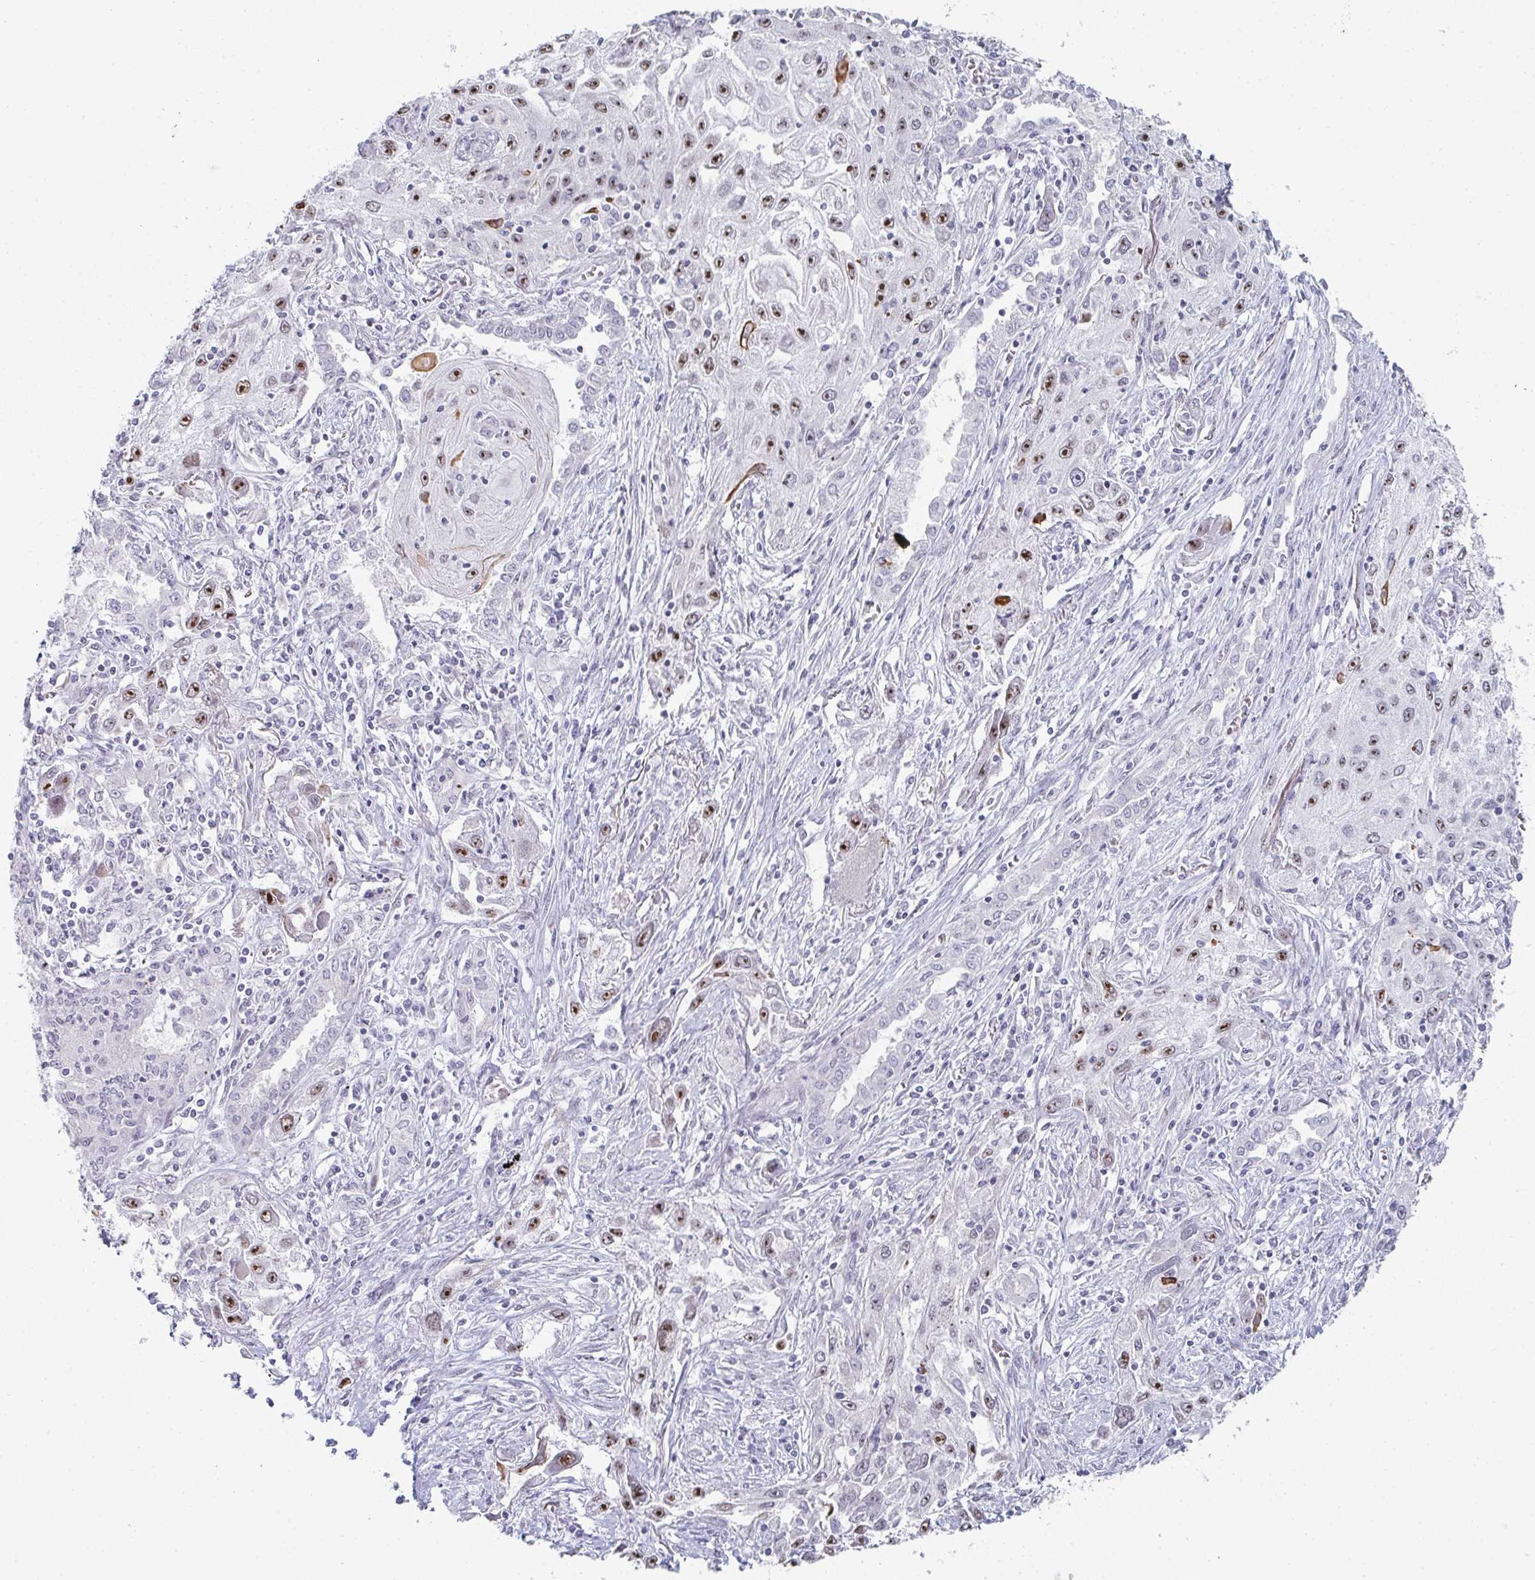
{"staining": {"intensity": "moderate", "quantity": "25%-75%", "location": "nuclear"}, "tissue": "lung cancer", "cell_type": "Tumor cells", "image_type": "cancer", "snomed": [{"axis": "morphology", "description": "Squamous cell carcinoma, NOS"}, {"axis": "topography", "description": "Lung"}], "caption": "Immunohistochemical staining of human lung cancer demonstrates moderate nuclear protein expression in approximately 25%-75% of tumor cells.", "gene": "POU2AF2", "patient": {"sex": "female", "age": 69}}